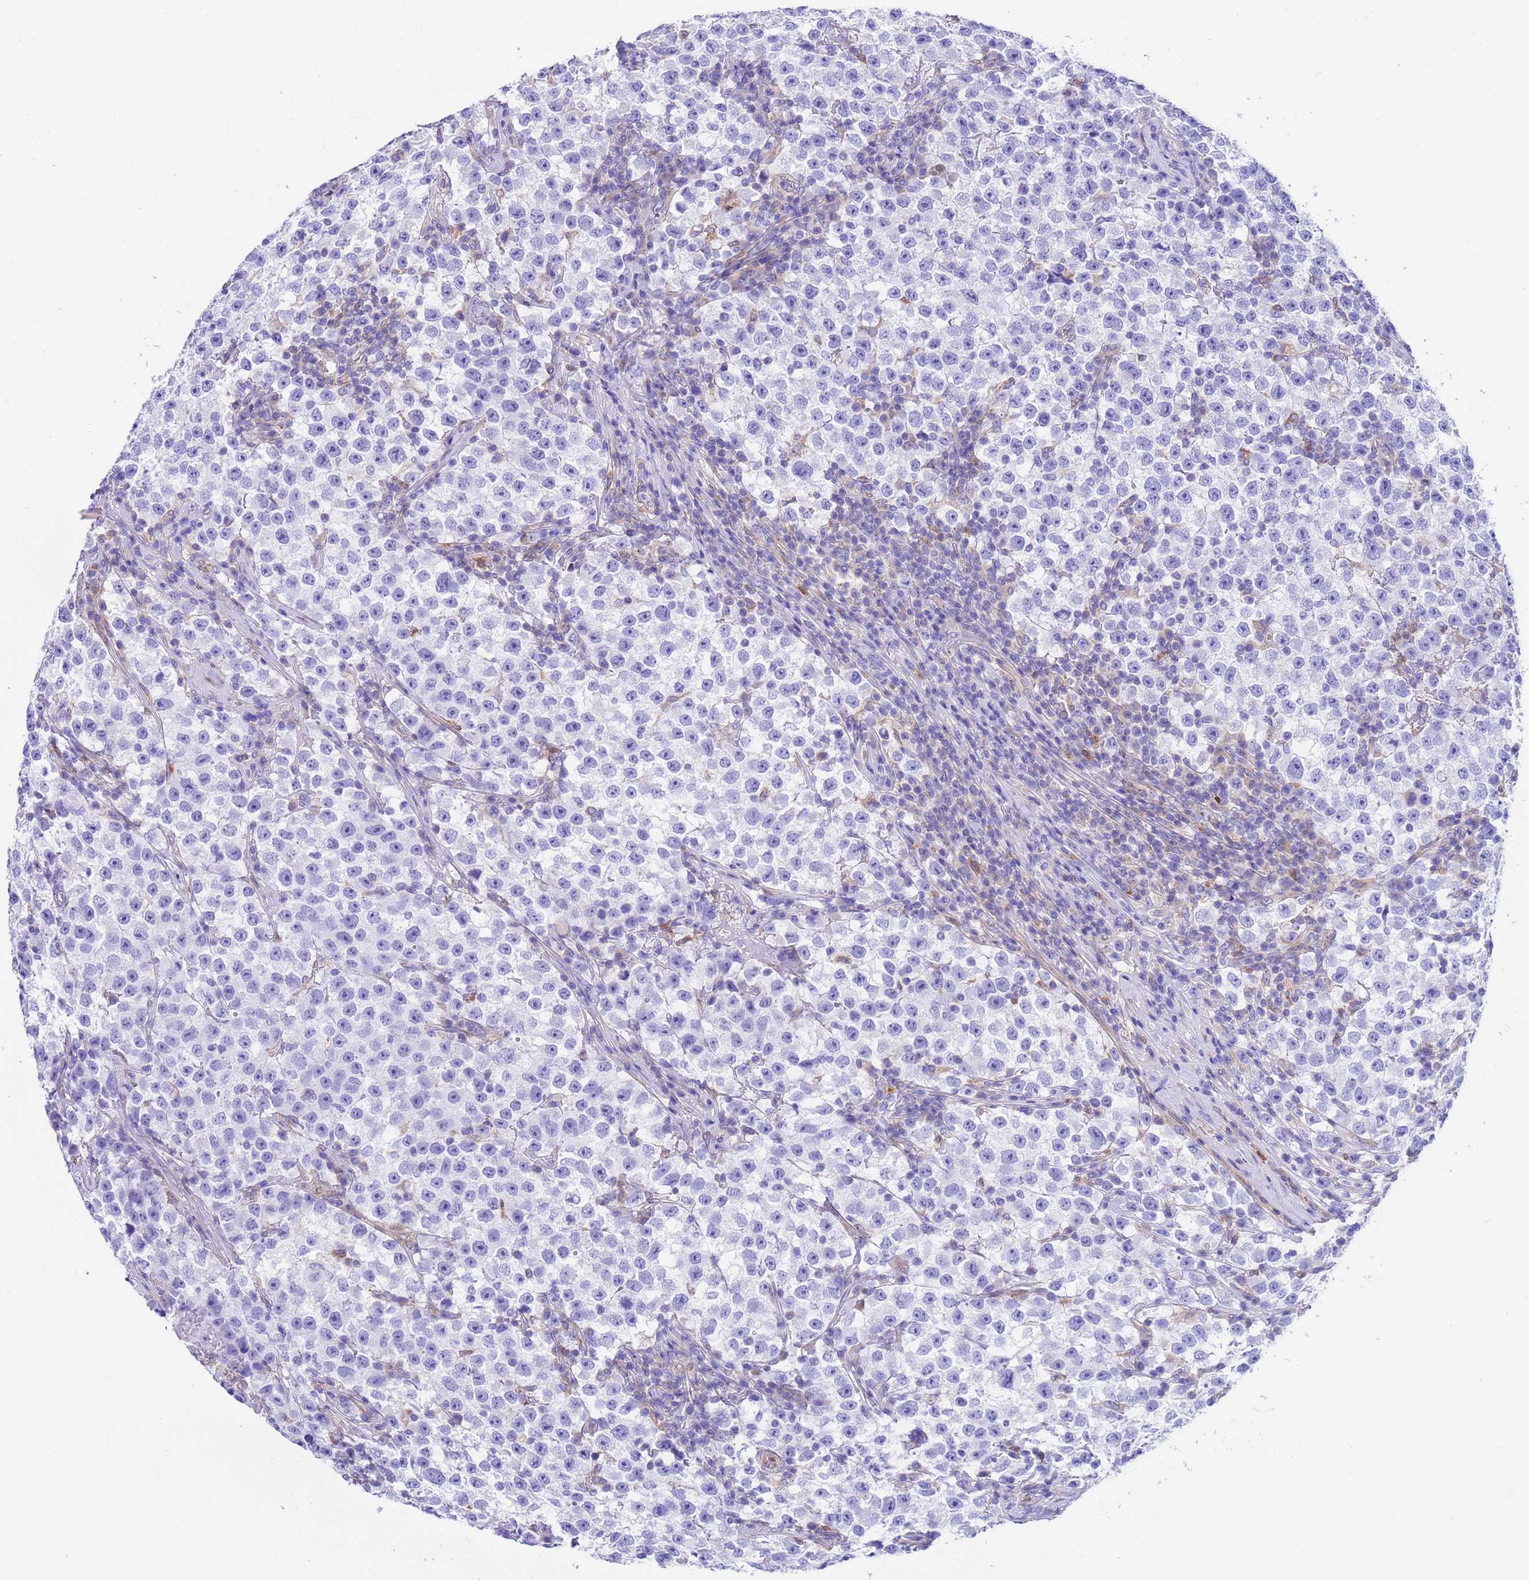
{"staining": {"intensity": "negative", "quantity": "none", "location": "none"}, "tissue": "testis cancer", "cell_type": "Tumor cells", "image_type": "cancer", "snomed": [{"axis": "morphology", "description": "Seminoma, NOS"}, {"axis": "topography", "description": "Testis"}], "caption": "The image reveals no significant expression in tumor cells of seminoma (testis).", "gene": "C6orf47", "patient": {"sex": "male", "age": 22}}